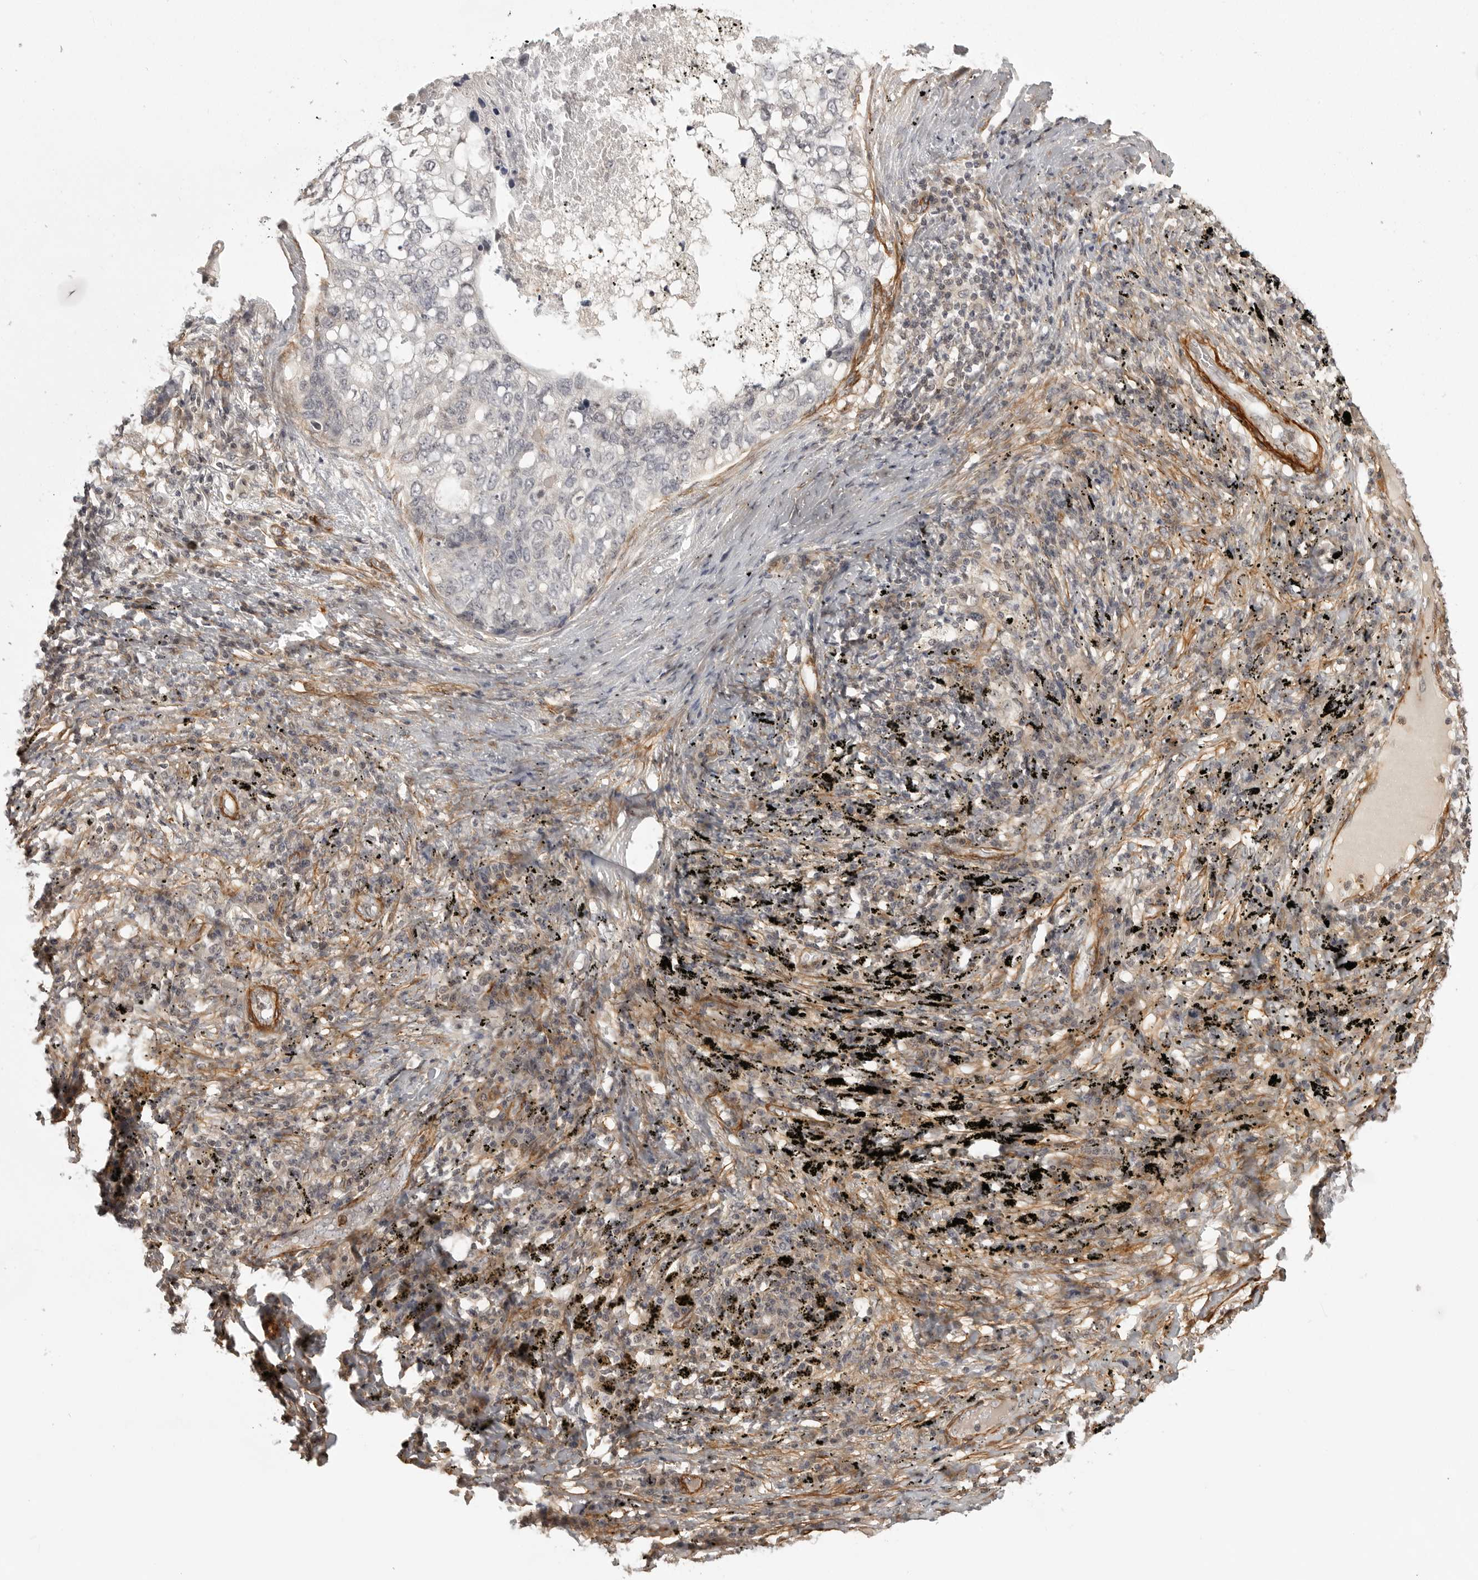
{"staining": {"intensity": "negative", "quantity": "none", "location": "none"}, "tissue": "lung cancer", "cell_type": "Tumor cells", "image_type": "cancer", "snomed": [{"axis": "morphology", "description": "Squamous cell carcinoma, NOS"}, {"axis": "topography", "description": "Lung"}], "caption": "Immunohistochemistry (IHC) micrograph of human squamous cell carcinoma (lung) stained for a protein (brown), which demonstrates no positivity in tumor cells. (Immunohistochemistry (IHC), brightfield microscopy, high magnification).", "gene": "TUT4", "patient": {"sex": "female", "age": 63}}